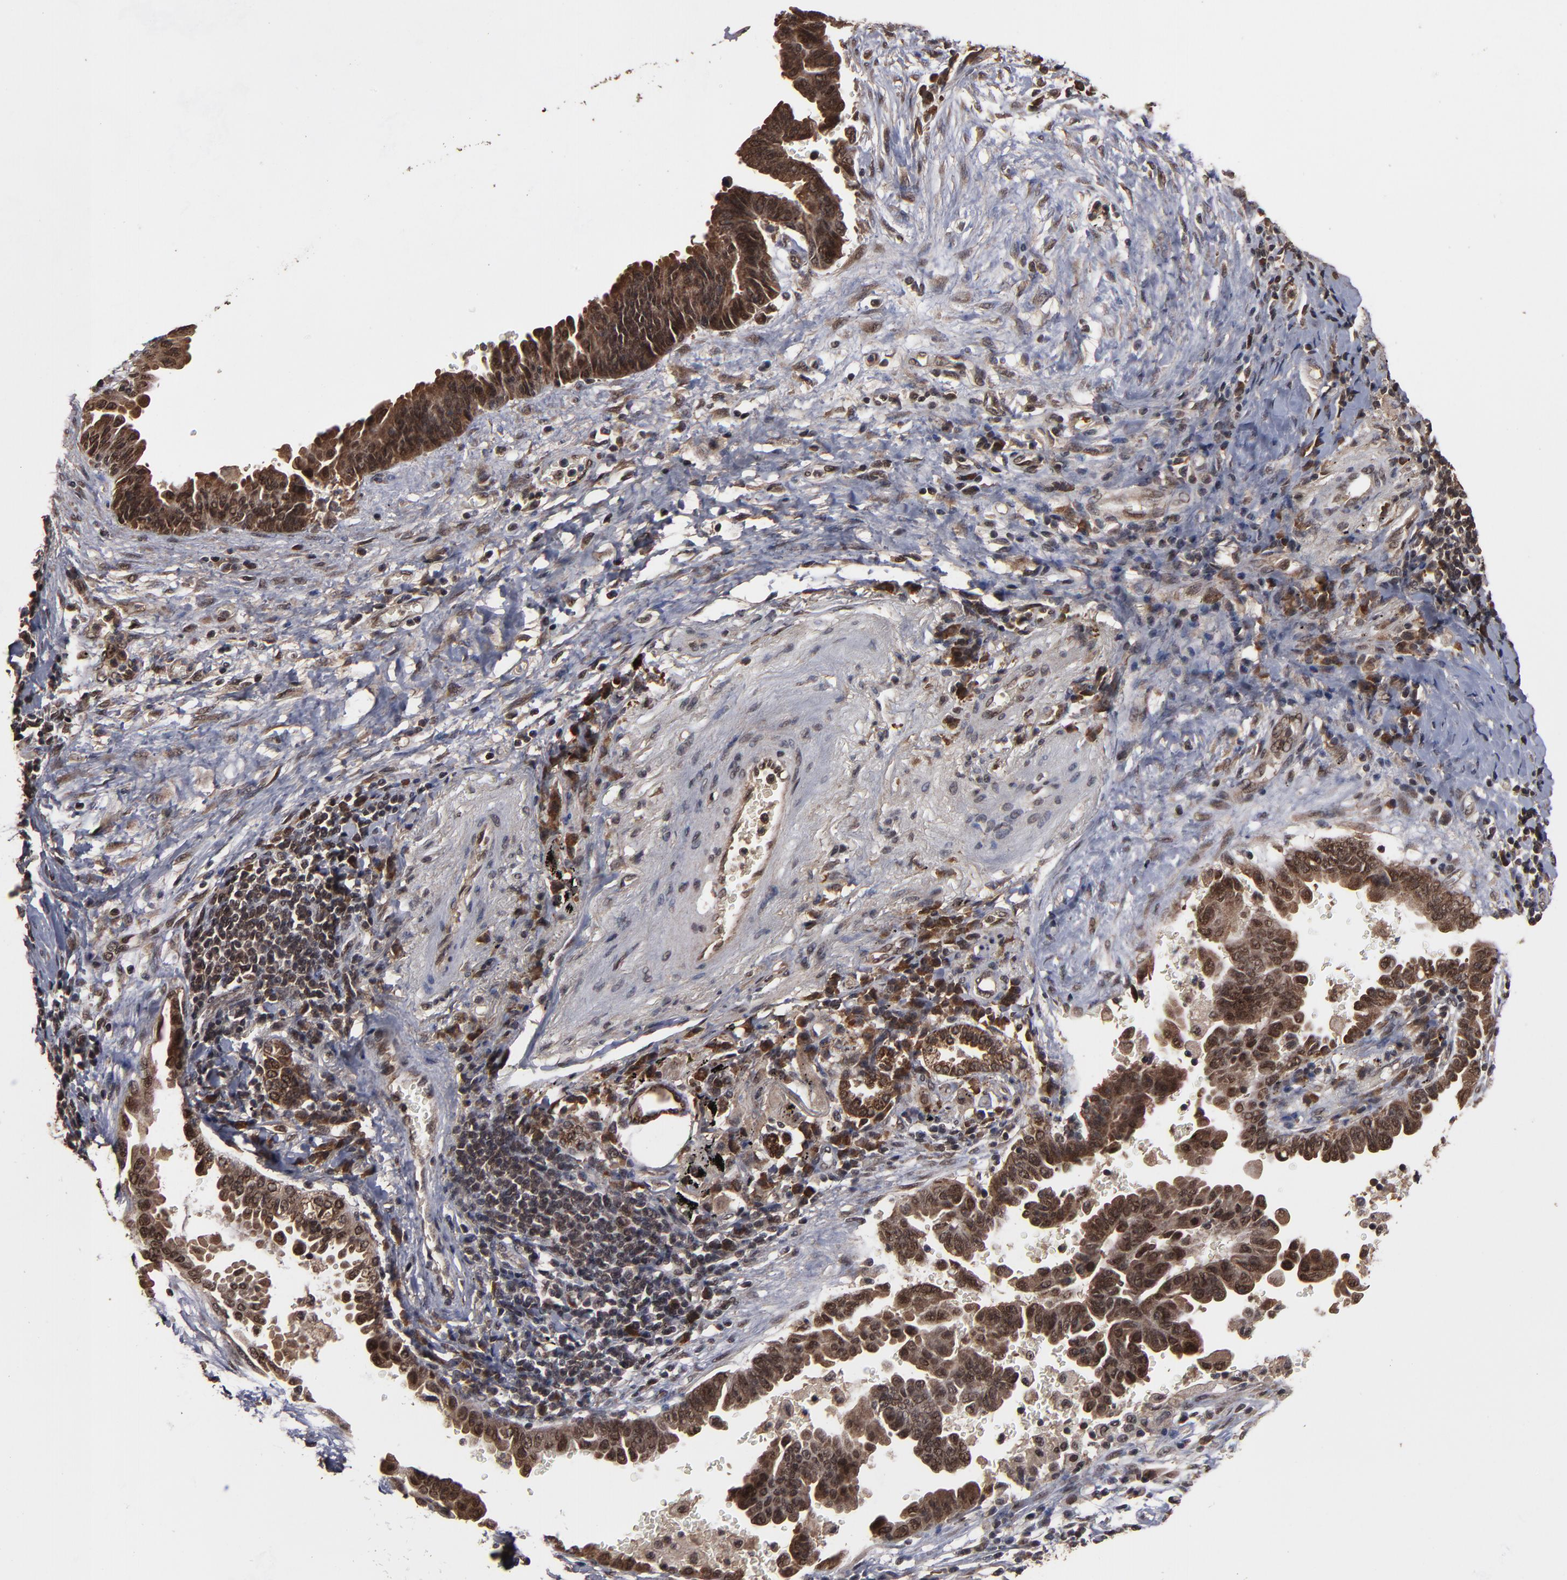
{"staining": {"intensity": "moderate", "quantity": ">75%", "location": "cytoplasmic/membranous,nuclear"}, "tissue": "lung cancer", "cell_type": "Tumor cells", "image_type": "cancer", "snomed": [{"axis": "morphology", "description": "Adenocarcinoma, NOS"}, {"axis": "topography", "description": "Lung"}], "caption": "Protein expression analysis of lung adenocarcinoma demonstrates moderate cytoplasmic/membranous and nuclear staining in approximately >75% of tumor cells. The protein is shown in brown color, while the nuclei are stained blue.", "gene": "NXF2B", "patient": {"sex": "female", "age": 64}}